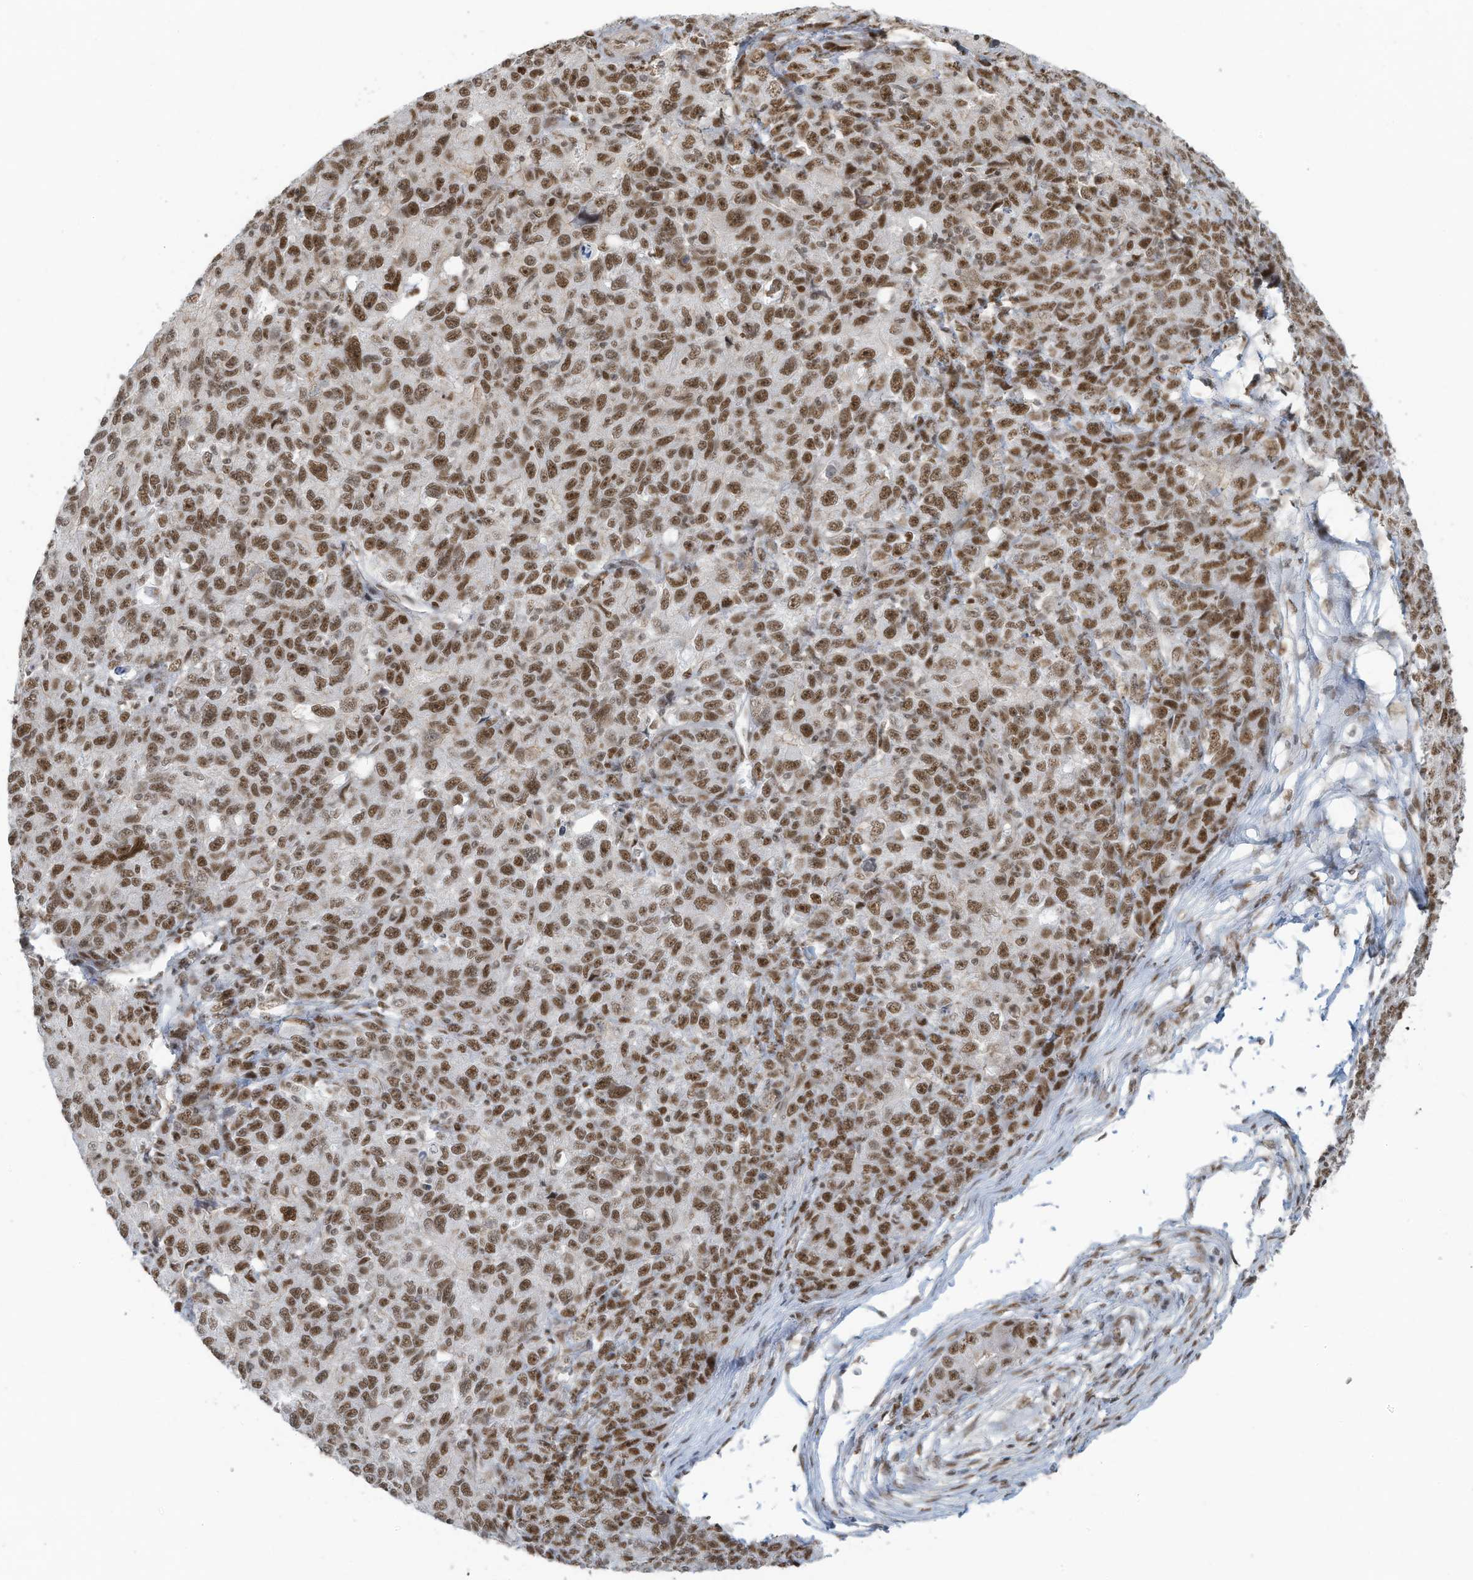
{"staining": {"intensity": "moderate", "quantity": ">75%", "location": "nuclear"}, "tissue": "ovarian cancer", "cell_type": "Tumor cells", "image_type": "cancer", "snomed": [{"axis": "morphology", "description": "Carcinoma, endometroid"}, {"axis": "topography", "description": "Ovary"}], "caption": "High-power microscopy captured an immunohistochemistry (IHC) micrograph of endometroid carcinoma (ovarian), revealing moderate nuclear staining in about >75% of tumor cells.", "gene": "DBR1", "patient": {"sex": "female", "age": 42}}